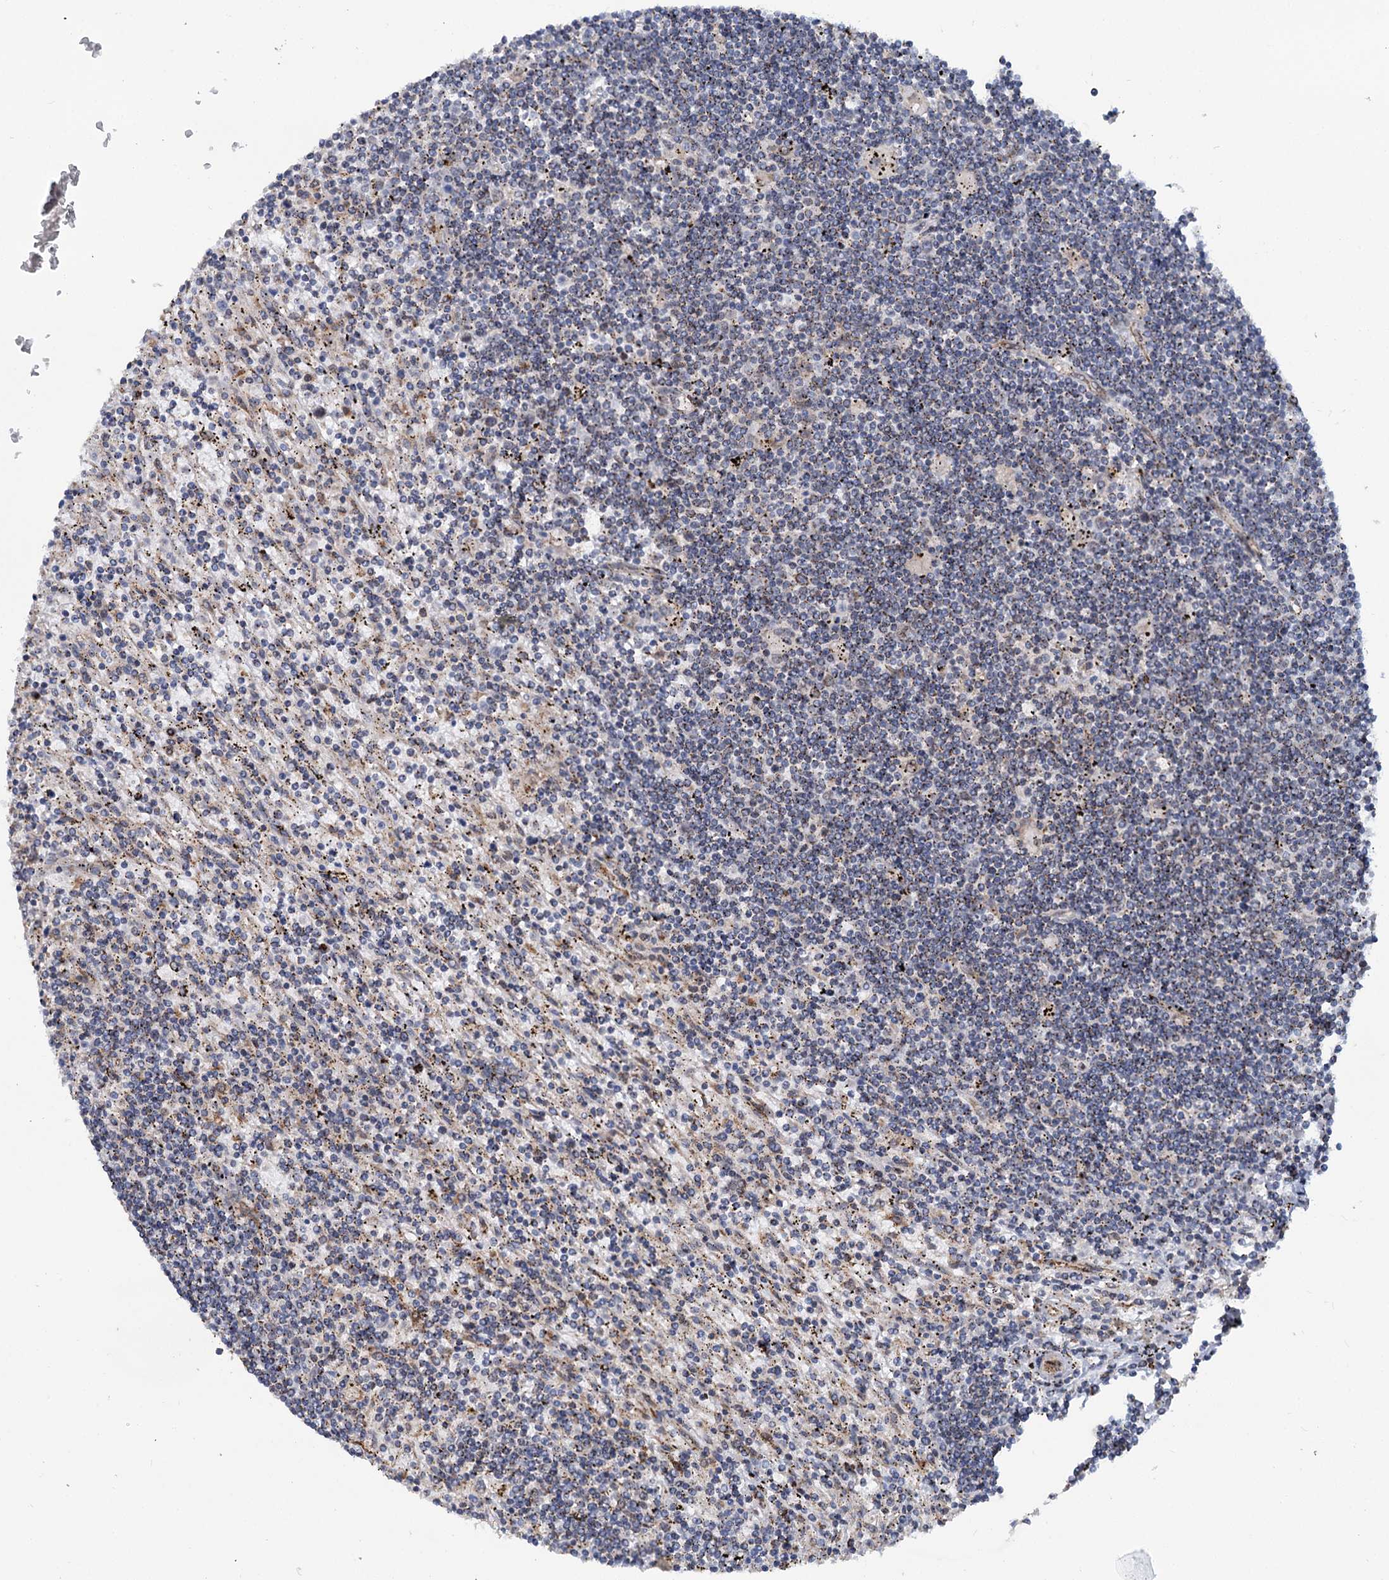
{"staining": {"intensity": "weak", "quantity": "25%-75%", "location": "cytoplasmic/membranous"}, "tissue": "lymphoma", "cell_type": "Tumor cells", "image_type": "cancer", "snomed": [{"axis": "morphology", "description": "Malignant lymphoma, non-Hodgkin's type, Low grade"}, {"axis": "topography", "description": "Spleen"}], "caption": "IHC image of lymphoma stained for a protein (brown), which displays low levels of weak cytoplasmic/membranous positivity in approximately 25%-75% of tumor cells.", "gene": "SUPT20H", "patient": {"sex": "male", "age": 76}}